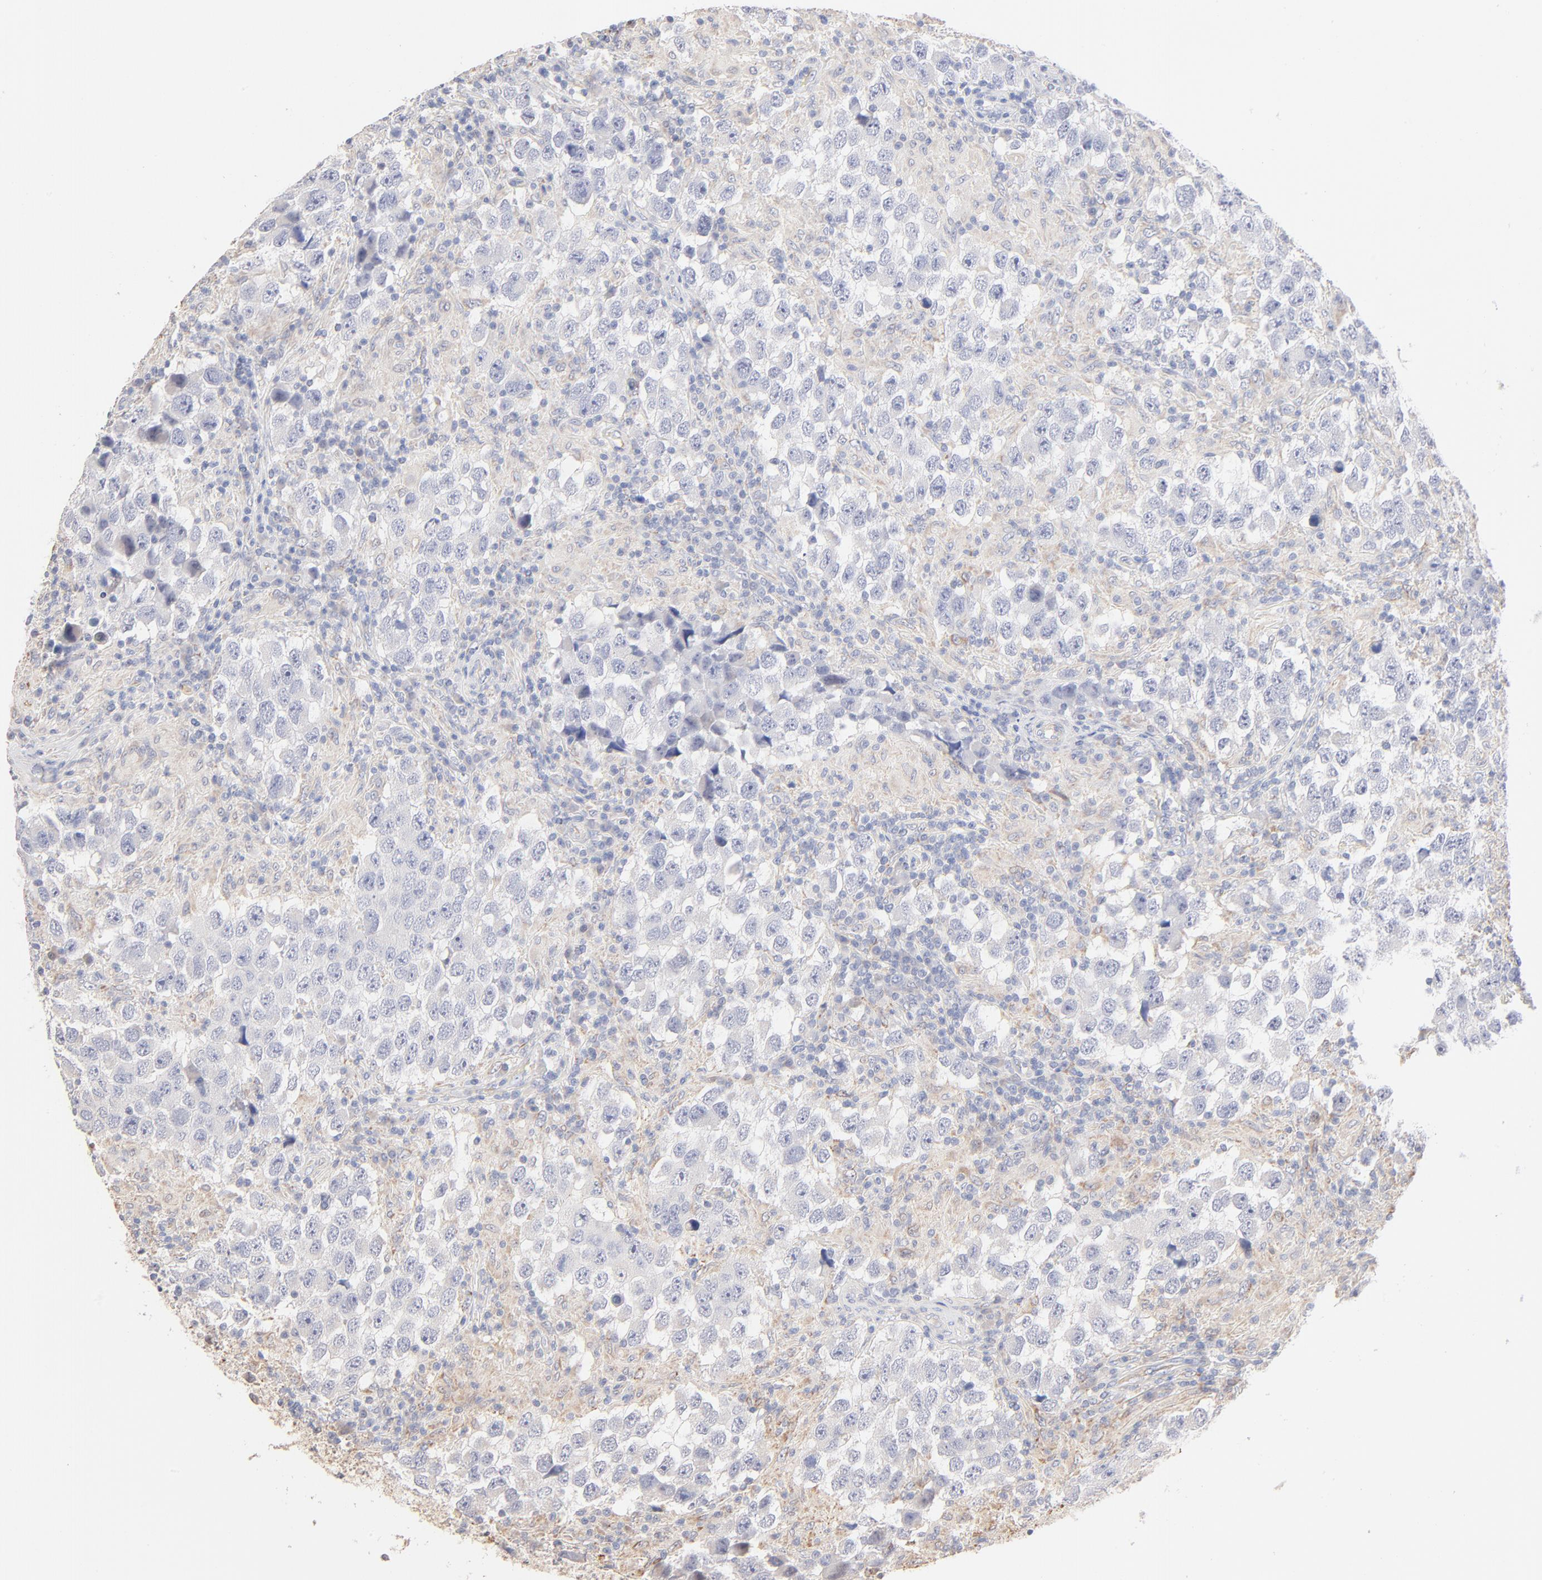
{"staining": {"intensity": "negative", "quantity": "none", "location": "none"}, "tissue": "testis cancer", "cell_type": "Tumor cells", "image_type": "cancer", "snomed": [{"axis": "morphology", "description": "Carcinoma, Embryonal, NOS"}, {"axis": "topography", "description": "Testis"}], "caption": "Immunohistochemistry (IHC) of human testis cancer demonstrates no positivity in tumor cells.", "gene": "SPTB", "patient": {"sex": "male", "age": 21}}